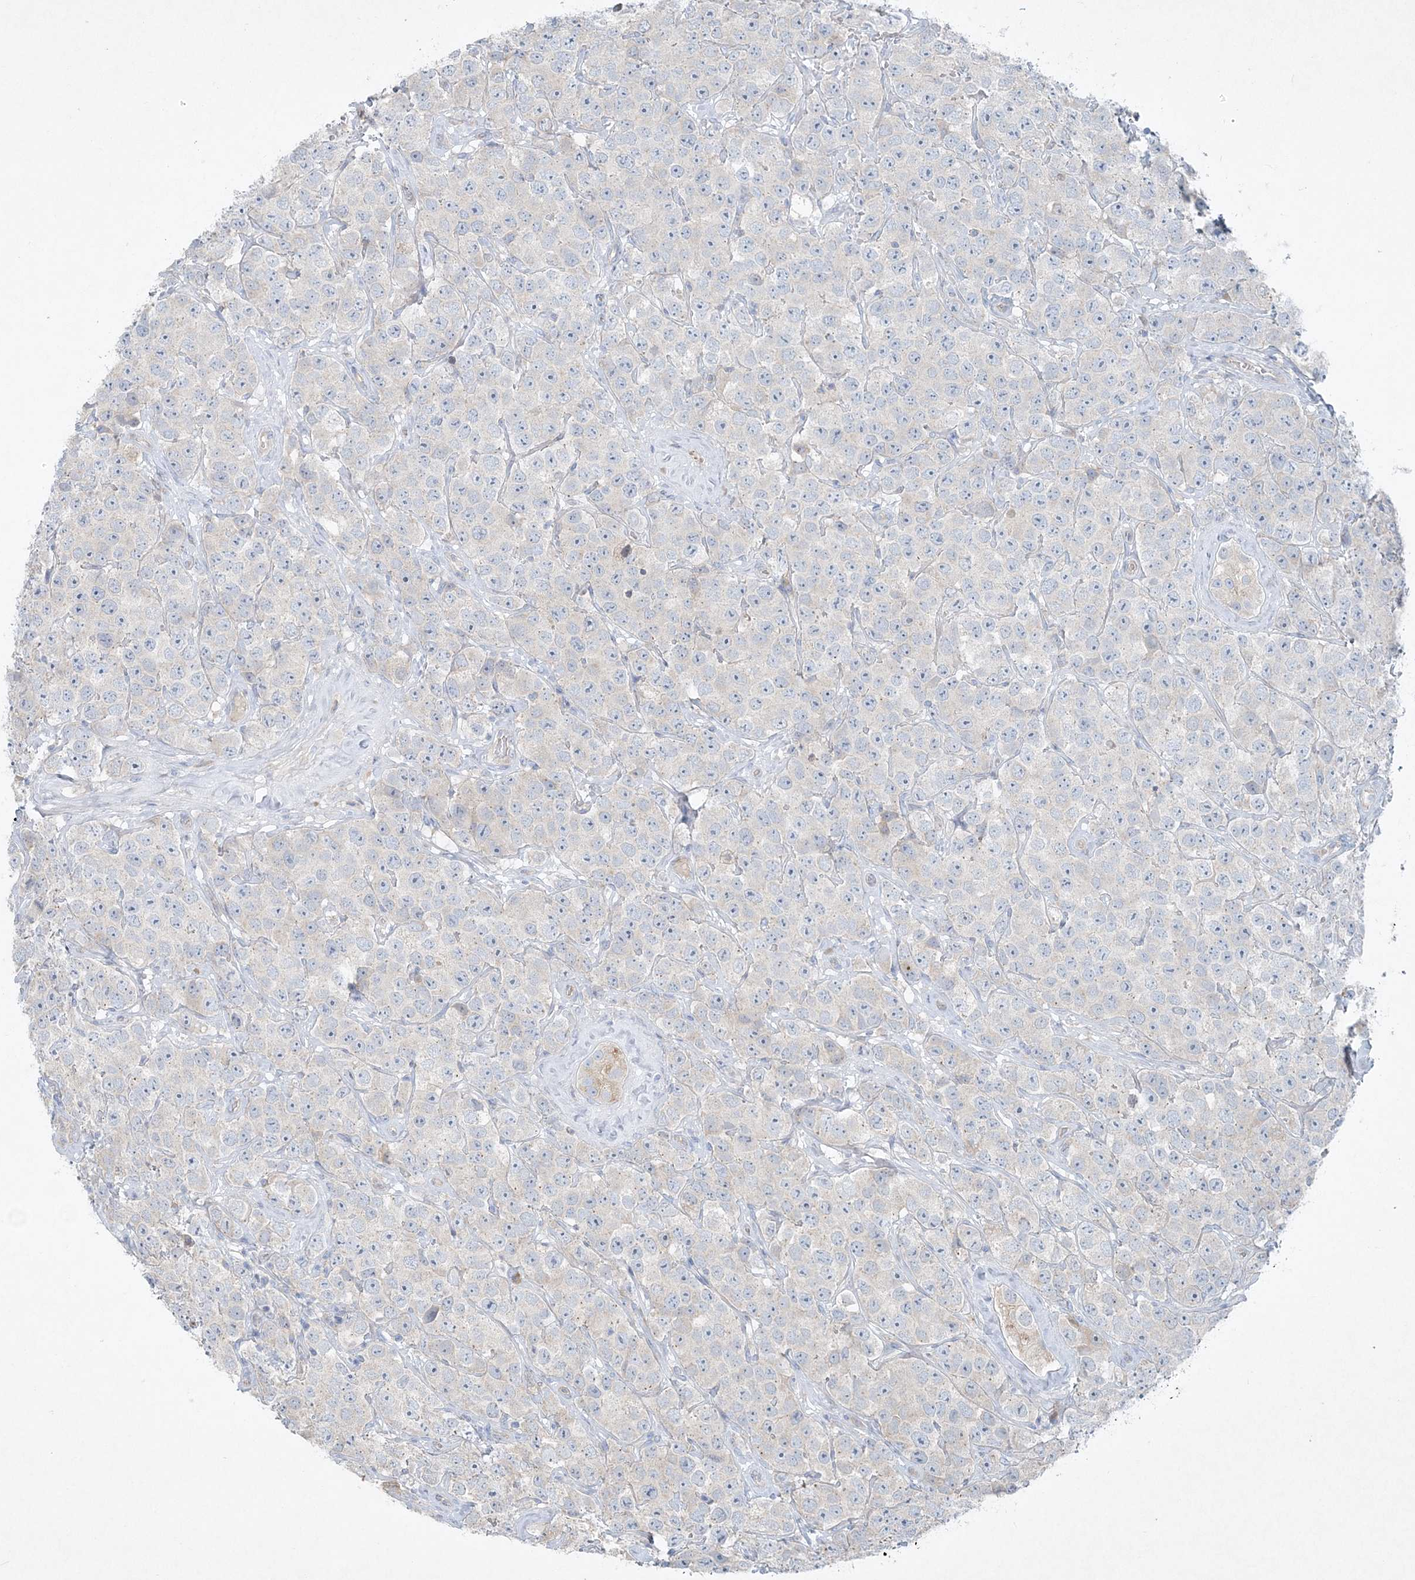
{"staining": {"intensity": "negative", "quantity": "none", "location": "none"}, "tissue": "testis cancer", "cell_type": "Tumor cells", "image_type": "cancer", "snomed": [{"axis": "morphology", "description": "Seminoma, NOS"}, {"axis": "topography", "description": "Testis"}], "caption": "An immunohistochemistry image of testis cancer (seminoma) is shown. There is no staining in tumor cells of testis cancer (seminoma).", "gene": "ATP11A", "patient": {"sex": "male", "age": 28}}